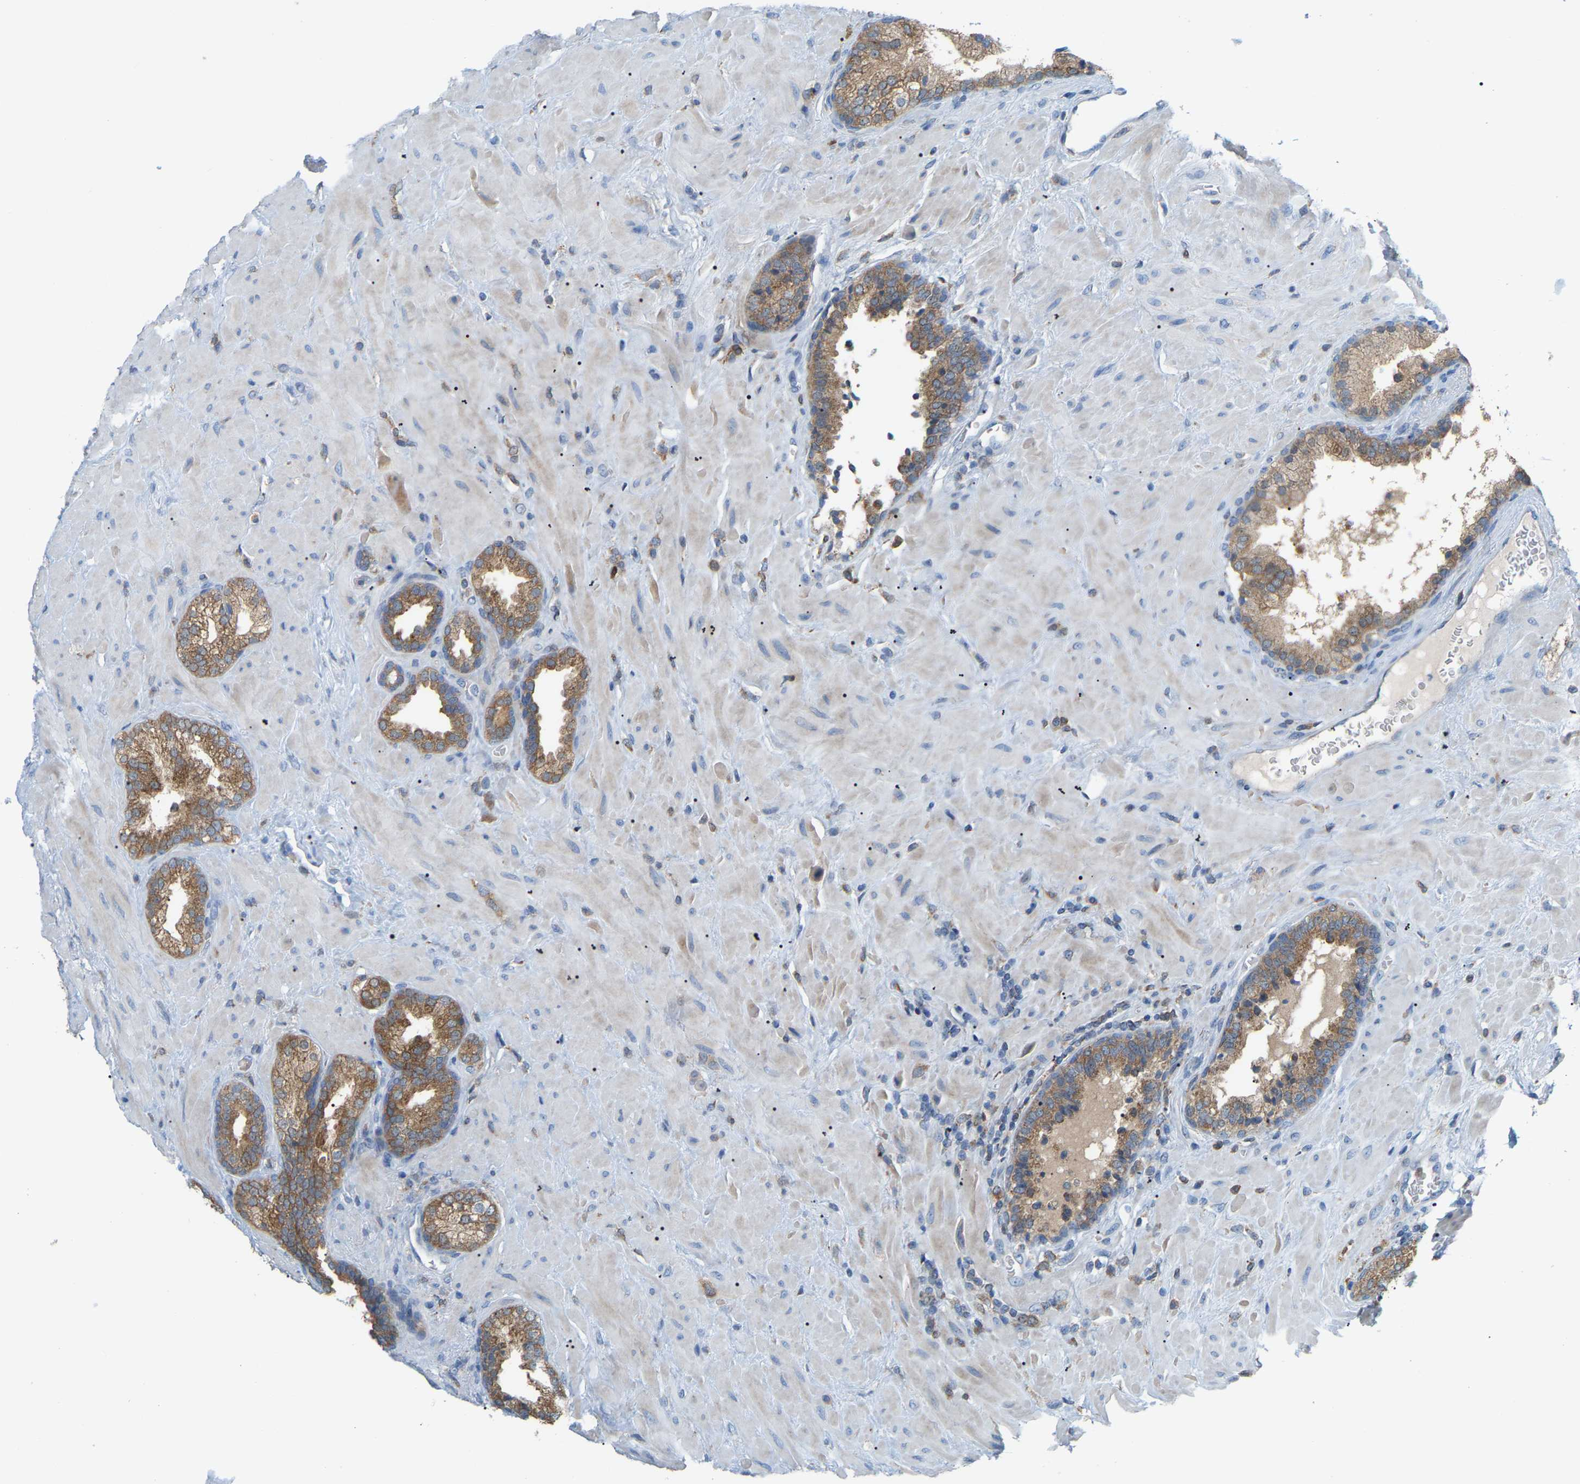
{"staining": {"intensity": "moderate", "quantity": ">75%", "location": "cytoplasmic/membranous"}, "tissue": "prostate cancer", "cell_type": "Tumor cells", "image_type": "cancer", "snomed": [{"axis": "morphology", "description": "Adenocarcinoma, Low grade"}, {"axis": "topography", "description": "Prostate"}], "caption": "Human prostate low-grade adenocarcinoma stained with a protein marker exhibits moderate staining in tumor cells.", "gene": "CROT", "patient": {"sex": "male", "age": 71}}